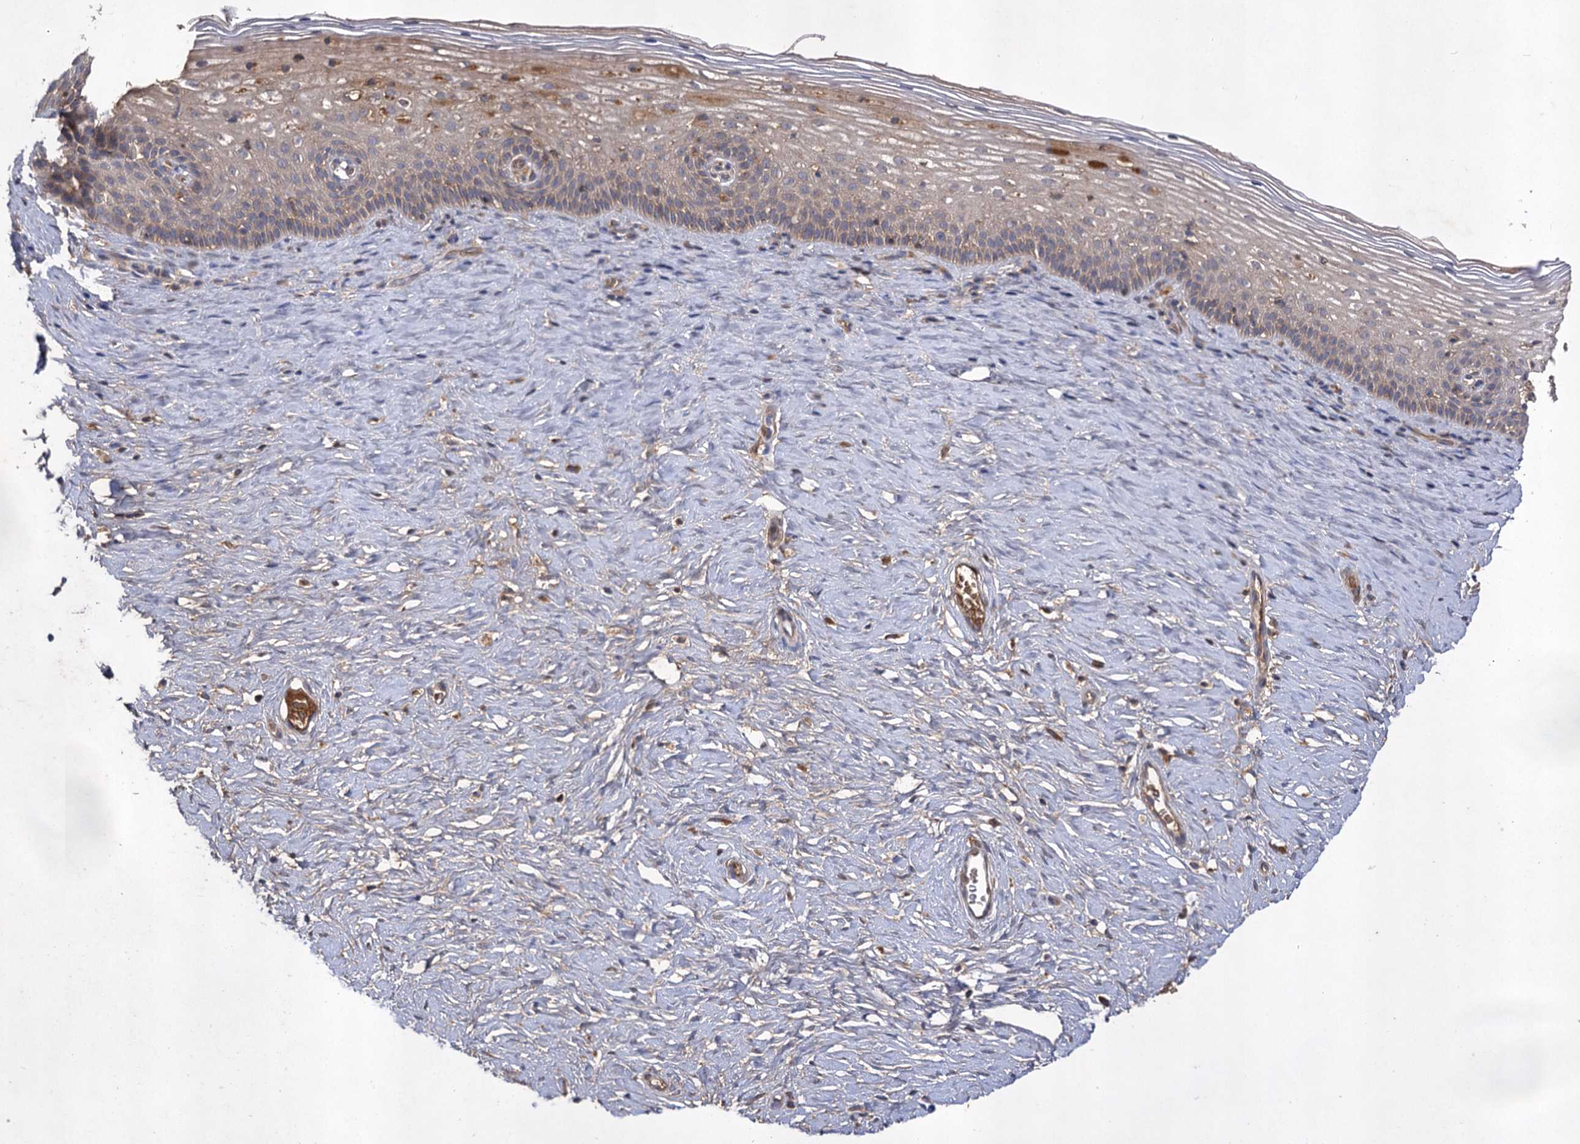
{"staining": {"intensity": "weak", "quantity": ">75%", "location": "cytoplasmic/membranous"}, "tissue": "cervix", "cell_type": "Glandular cells", "image_type": "normal", "snomed": [{"axis": "morphology", "description": "Normal tissue, NOS"}, {"axis": "topography", "description": "Cervix"}], "caption": "IHC image of unremarkable human cervix stained for a protein (brown), which reveals low levels of weak cytoplasmic/membranous positivity in about >75% of glandular cells.", "gene": "USP50", "patient": {"sex": "female", "age": 33}}